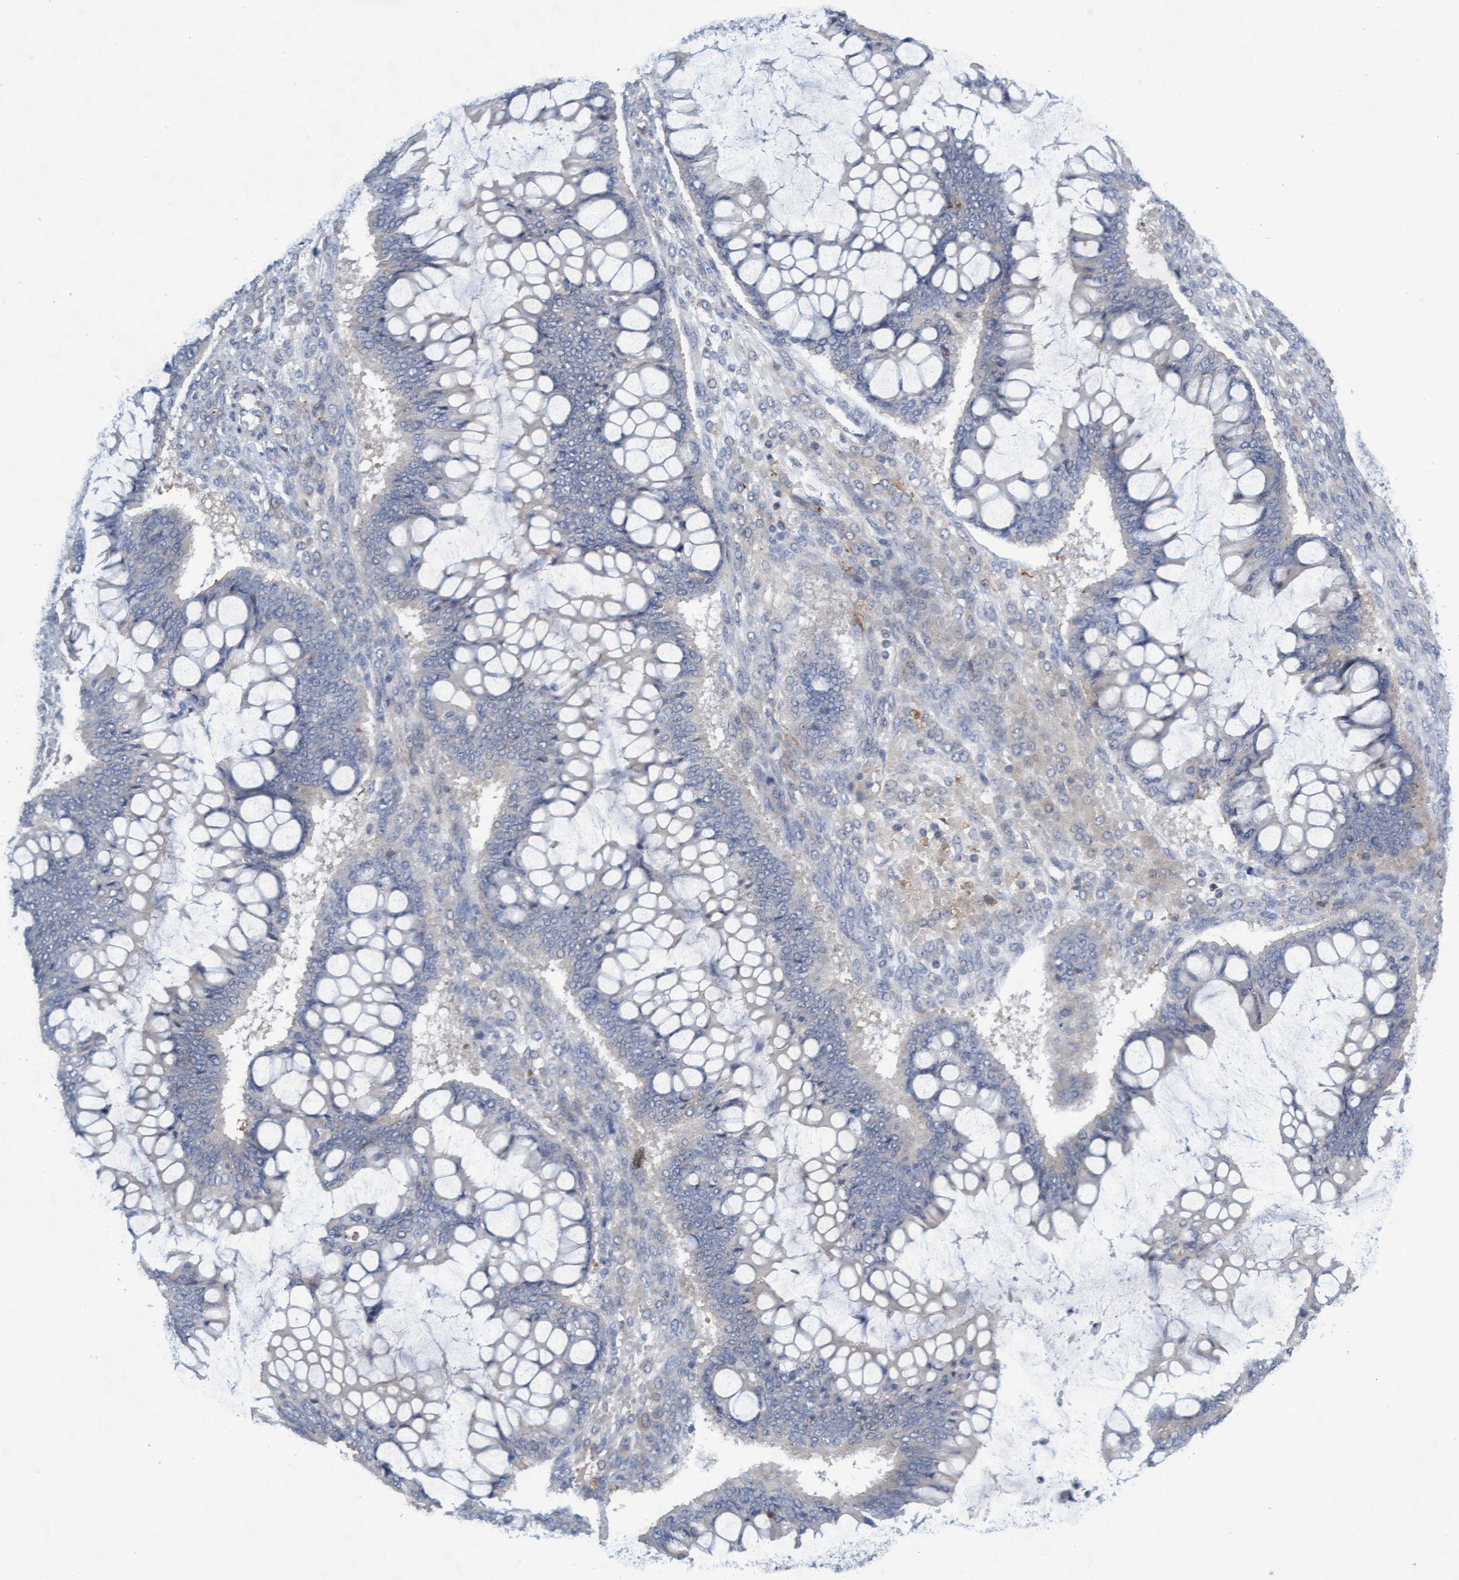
{"staining": {"intensity": "negative", "quantity": "none", "location": "none"}, "tissue": "ovarian cancer", "cell_type": "Tumor cells", "image_type": "cancer", "snomed": [{"axis": "morphology", "description": "Cystadenocarcinoma, mucinous, NOS"}, {"axis": "topography", "description": "Ovary"}], "caption": "IHC micrograph of mucinous cystadenocarcinoma (ovarian) stained for a protein (brown), which demonstrates no staining in tumor cells.", "gene": "ABCF2", "patient": {"sex": "female", "age": 73}}